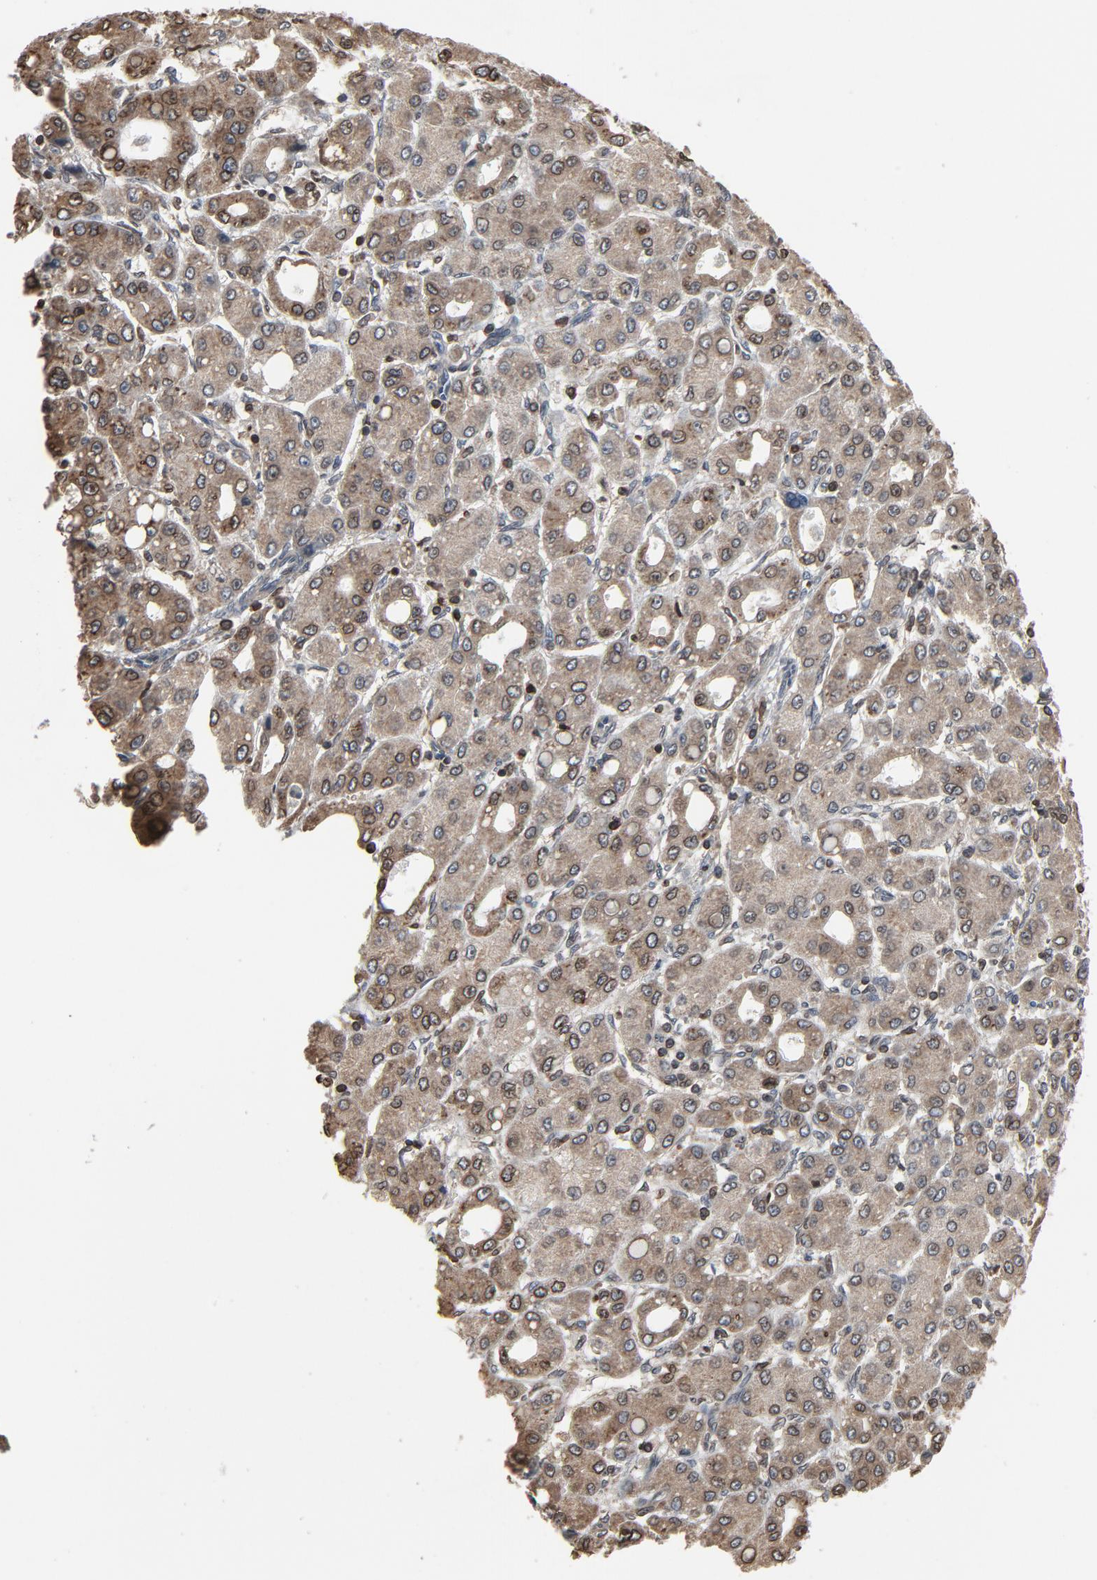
{"staining": {"intensity": "weak", "quantity": "25%-75%", "location": "cytoplasmic/membranous,nuclear"}, "tissue": "liver cancer", "cell_type": "Tumor cells", "image_type": "cancer", "snomed": [{"axis": "morphology", "description": "Carcinoma, Hepatocellular, NOS"}, {"axis": "topography", "description": "Liver"}], "caption": "Immunohistochemistry image of neoplastic tissue: human liver cancer (hepatocellular carcinoma) stained using immunohistochemistry demonstrates low levels of weak protein expression localized specifically in the cytoplasmic/membranous and nuclear of tumor cells, appearing as a cytoplasmic/membranous and nuclear brown color.", "gene": "UBE2D1", "patient": {"sex": "male", "age": 69}}